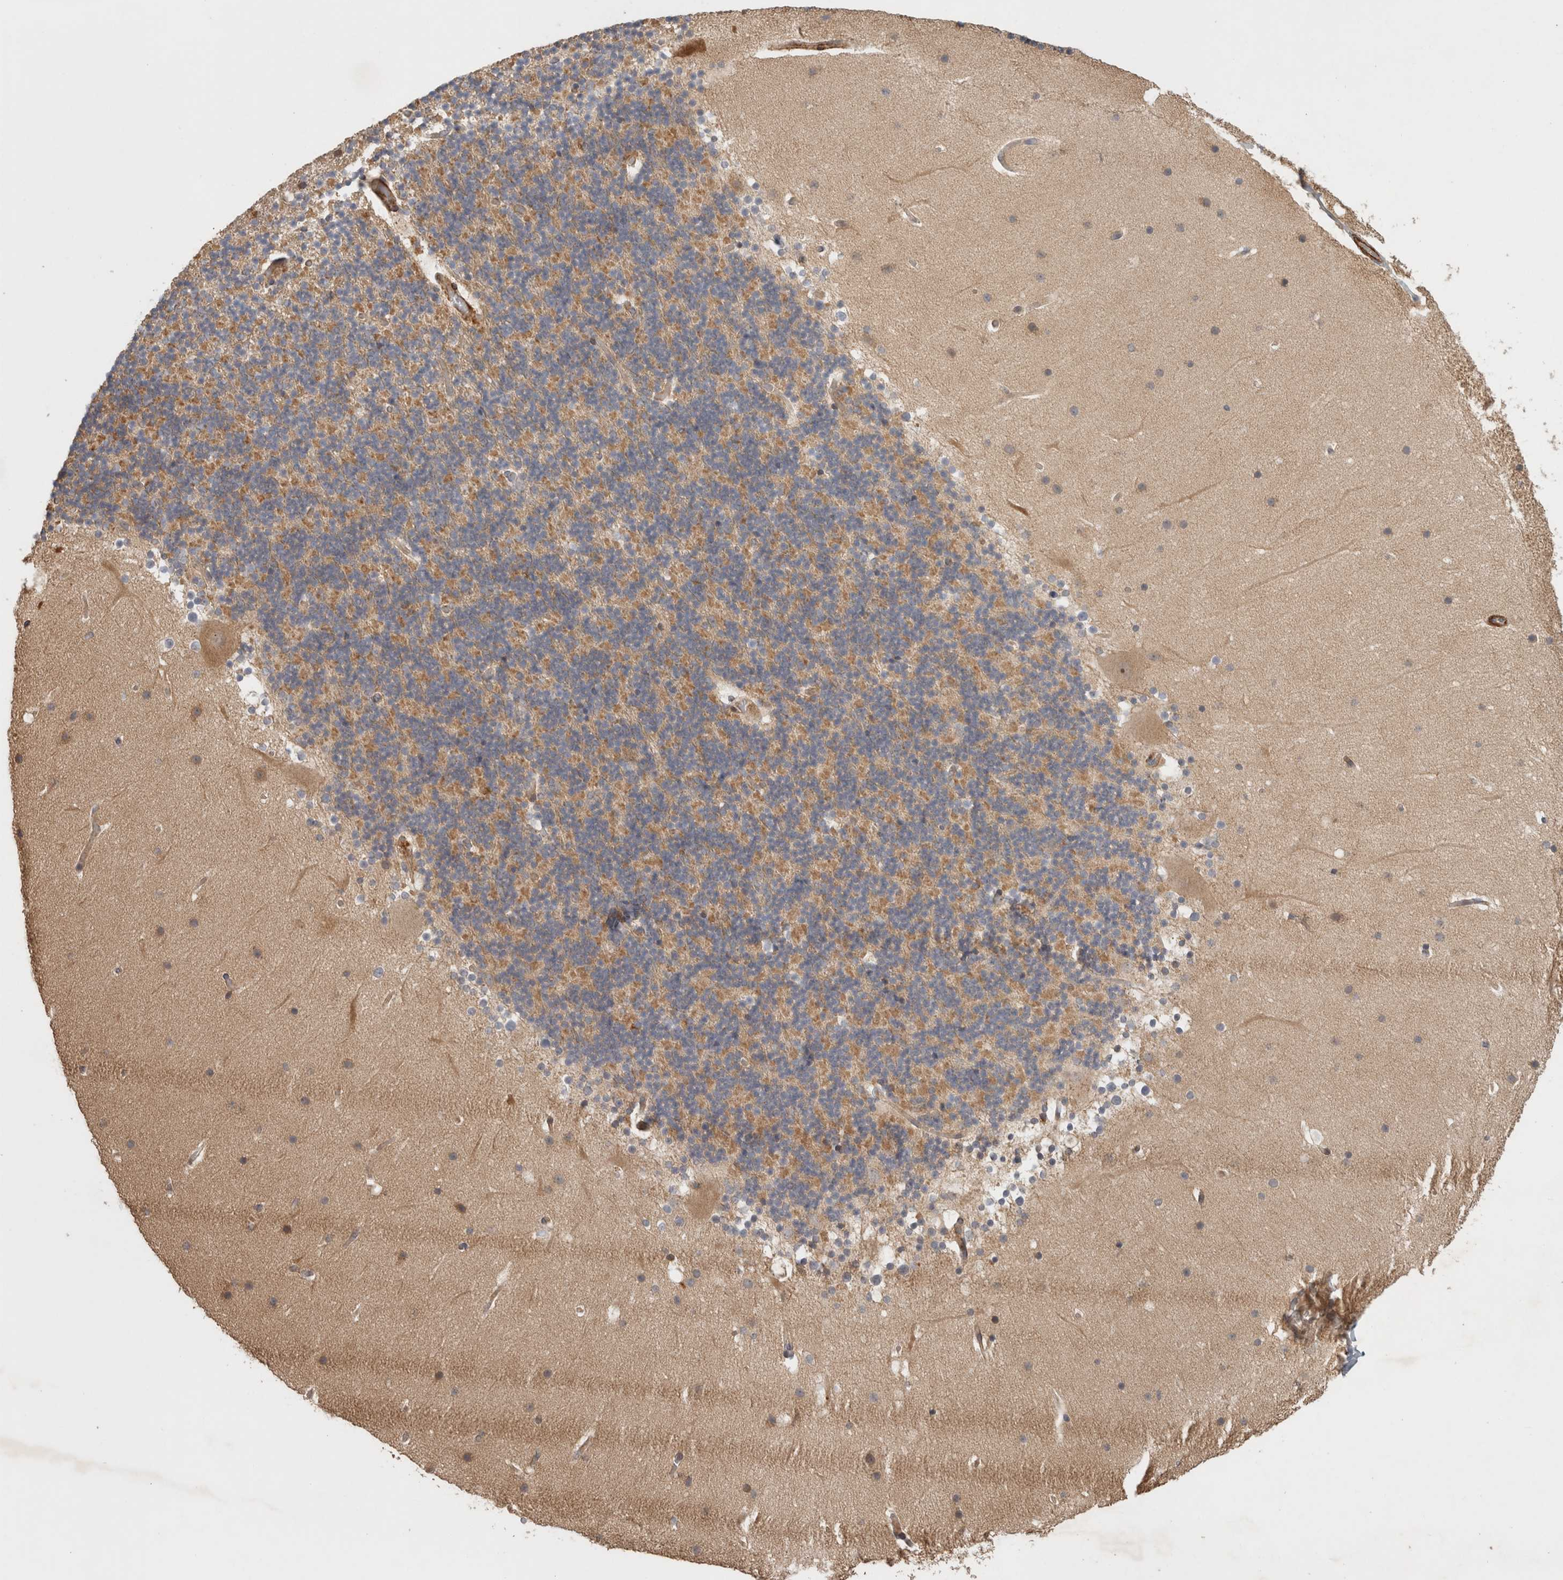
{"staining": {"intensity": "weak", "quantity": ">75%", "location": "cytoplasmic/membranous"}, "tissue": "cerebellum", "cell_type": "Cells in granular layer", "image_type": "normal", "snomed": [{"axis": "morphology", "description": "Normal tissue, NOS"}, {"axis": "topography", "description": "Cerebellum"}], "caption": "Protein staining displays weak cytoplasmic/membranous expression in about >75% of cells in granular layer in normal cerebellum.", "gene": "SIPA1L2", "patient": {"sex": "male", "age": 57}}